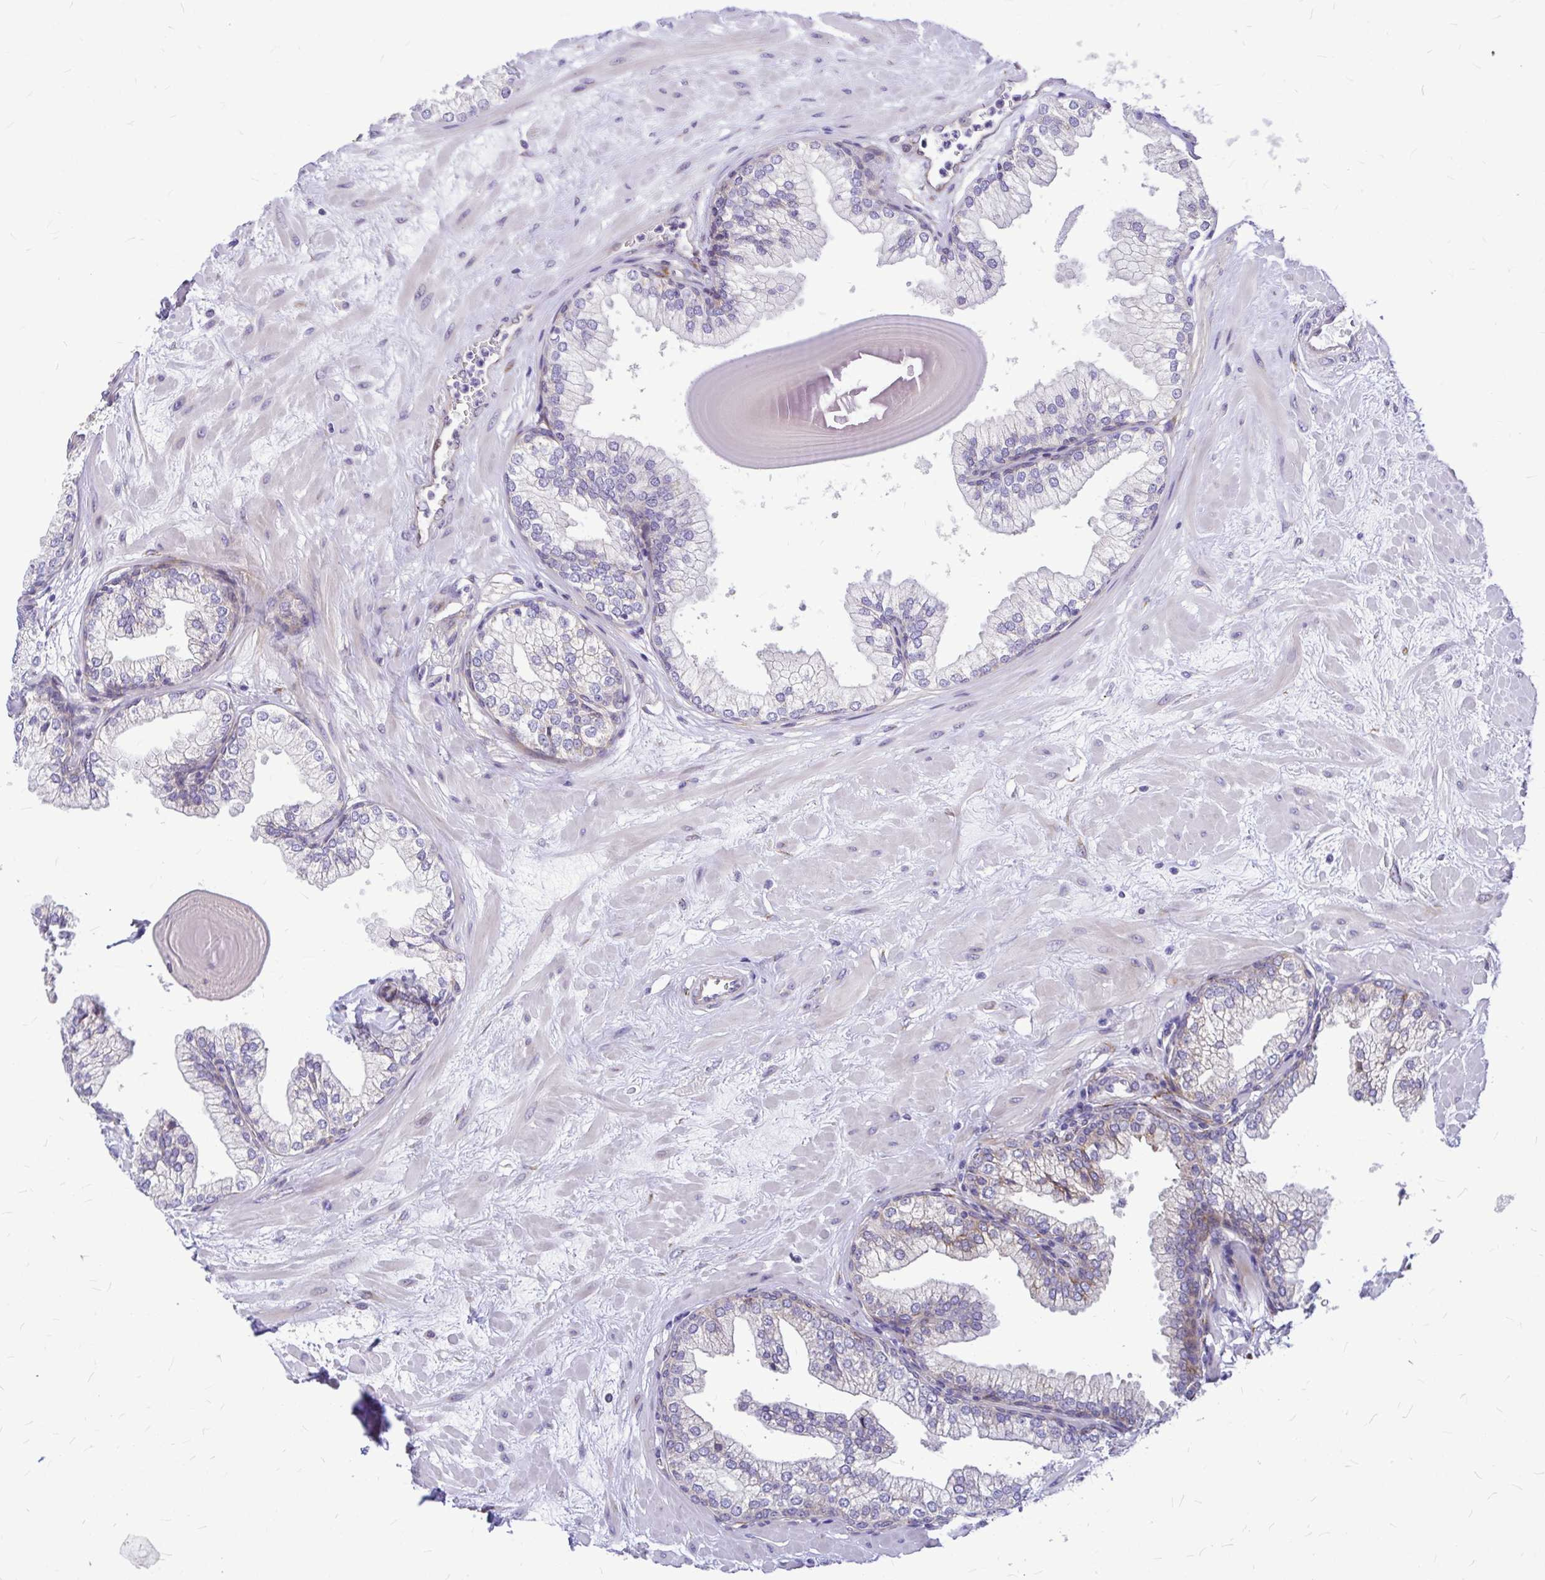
{"staining": {"intensity": "weak", "quantity": "<25%", "location": "cytoplasmic/membranous"}, "tissue": "prostate", "cell_type": "Glandular cells", "image_type": "normal", "snomed": [{"axis": "morphology", "description": "Normal tissue, NOS"}, {"axis": "topography", "description": "Prostate"}, {"axis": "topography", "description": "Peripheral nerve tissue"}], "caption": "DAB (3,3'-diaminobenzidine) immunohistochemical staining of unremarkable human prostate shows no significant positivity in glandular cells. Brightfield microscopy of immunohistochemistry (IHC) stained with DAB (brown) and hematoxylin (blue), captured at high magnification.", "gene": "GABBR2", "patient": {"sex": "male", "age": 61}}